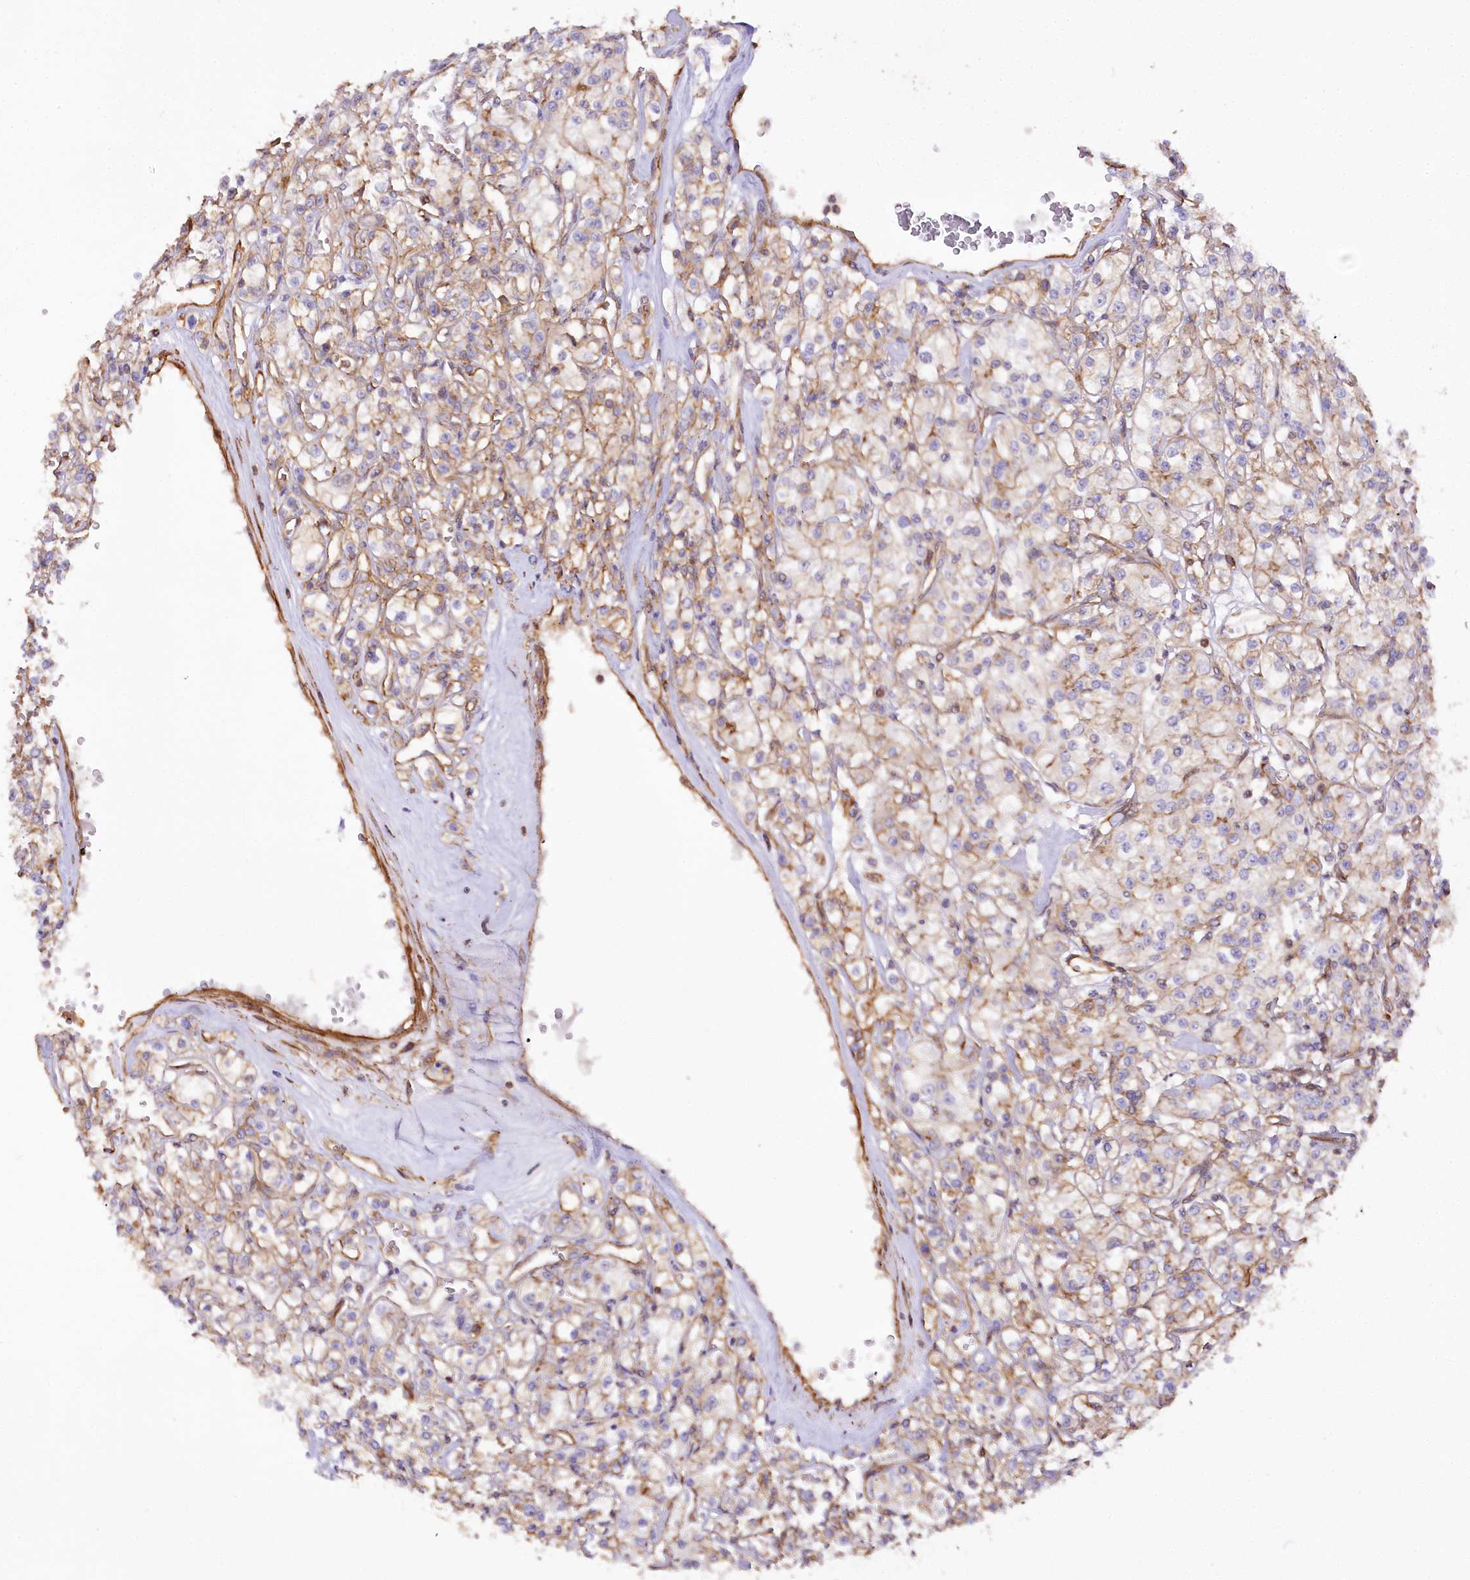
{"staining": {"intensity": "moderate", "quantity": ">75%", "location": "cytoplasmic/membranous"}, "tissue": "renal cancer", "cell_type": "Tumor cells", "image_type": "cancer", "snomed": [{"axis": "morphology", "description": "Adenocarcinoma, NOS"}, {"axis": "topography", "description": "Kidney"}], "caption": "Renal cancer (adenocarcinoma) tissue displays moderate cytoplasmic/membranous expression in about >75% of tumor cells, visualized by immunohistochemistry.", "gene": "SYNPO2", "patient": {"sex": "female", "age": 59}}